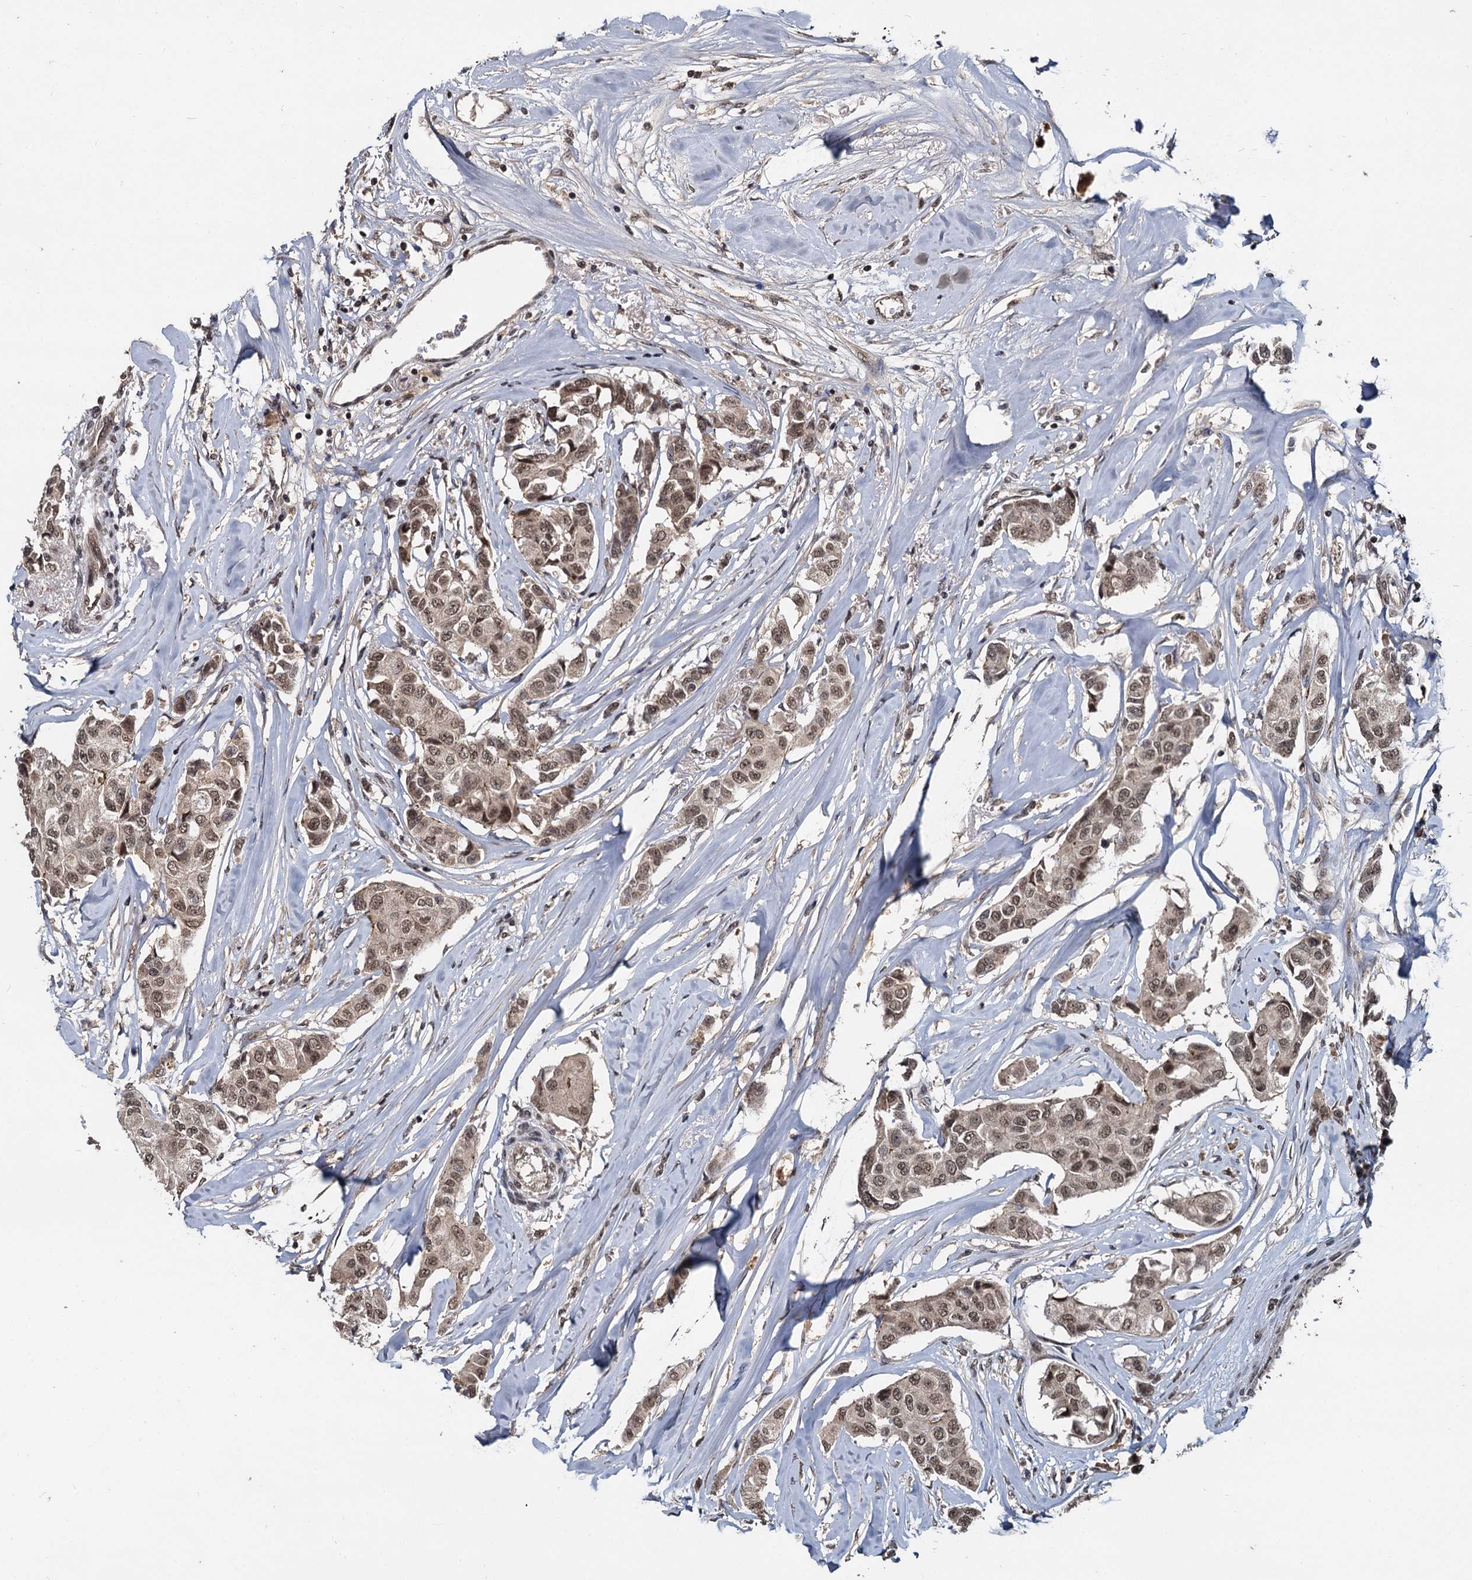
{"staining": {"intensity": "weak", "quantity": ">75%", "location": "nuclear"}, "tissue": "breast cancer", "cell_type": "Tumor cells", "image_type": "cancer", "snomed": [{"axis": "morphology", "description": "Duct carcinoma"}, {"axis": "topography", "description": "Breast"}], "caption": "Weak nuclear staining is identified in approximately >75% of tumor cells in breast invasive ductal carcinoma.", "gene": "FAM216B", "patient": {"sex": "female", "age": 80}}